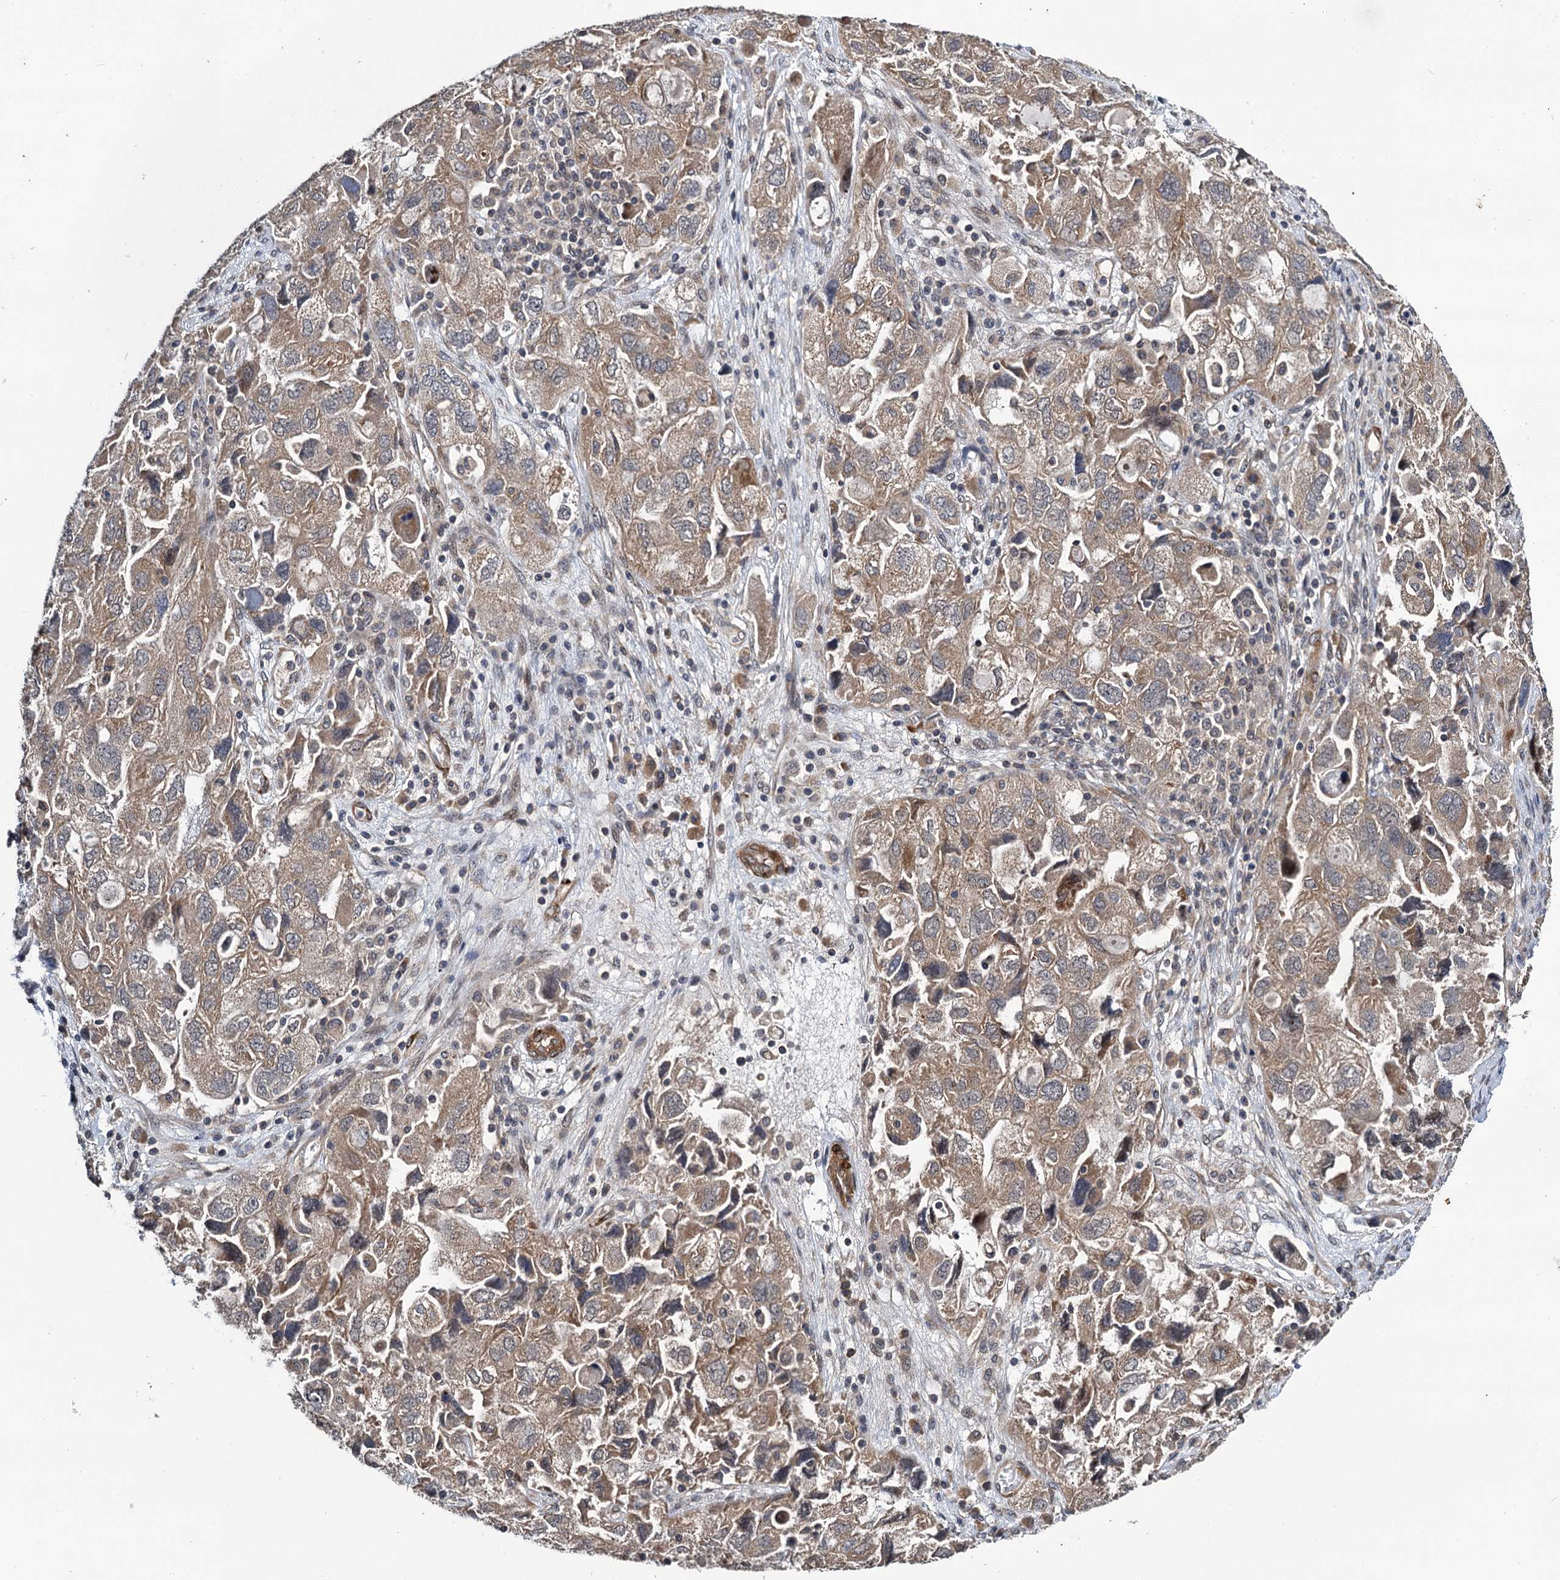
{"staining": {"intensity": "moderate", "quantity": ">75%", "location": "cytoplasmic/membranous"}, "tissue": "ovarian cancer", "cell_type": "Tumor cells", "image_type": "cancer", "snomed": [{"axis": "morphology", "description": "Carcinoma, NOS"}, {"axis": "morphology", "description": "Cystadenocarcinoma, serous, NOS"}, {"axis": "topography", "description": "Ovary"}], "caption": "Moderate cytoplasmic/membranous positivity is seen in approximately >75% of tumor cells in ovarian serous cystadenocarcinoma.", "gene": "ARHGAP42", "patient": {"sex": "female", "age": 69}}